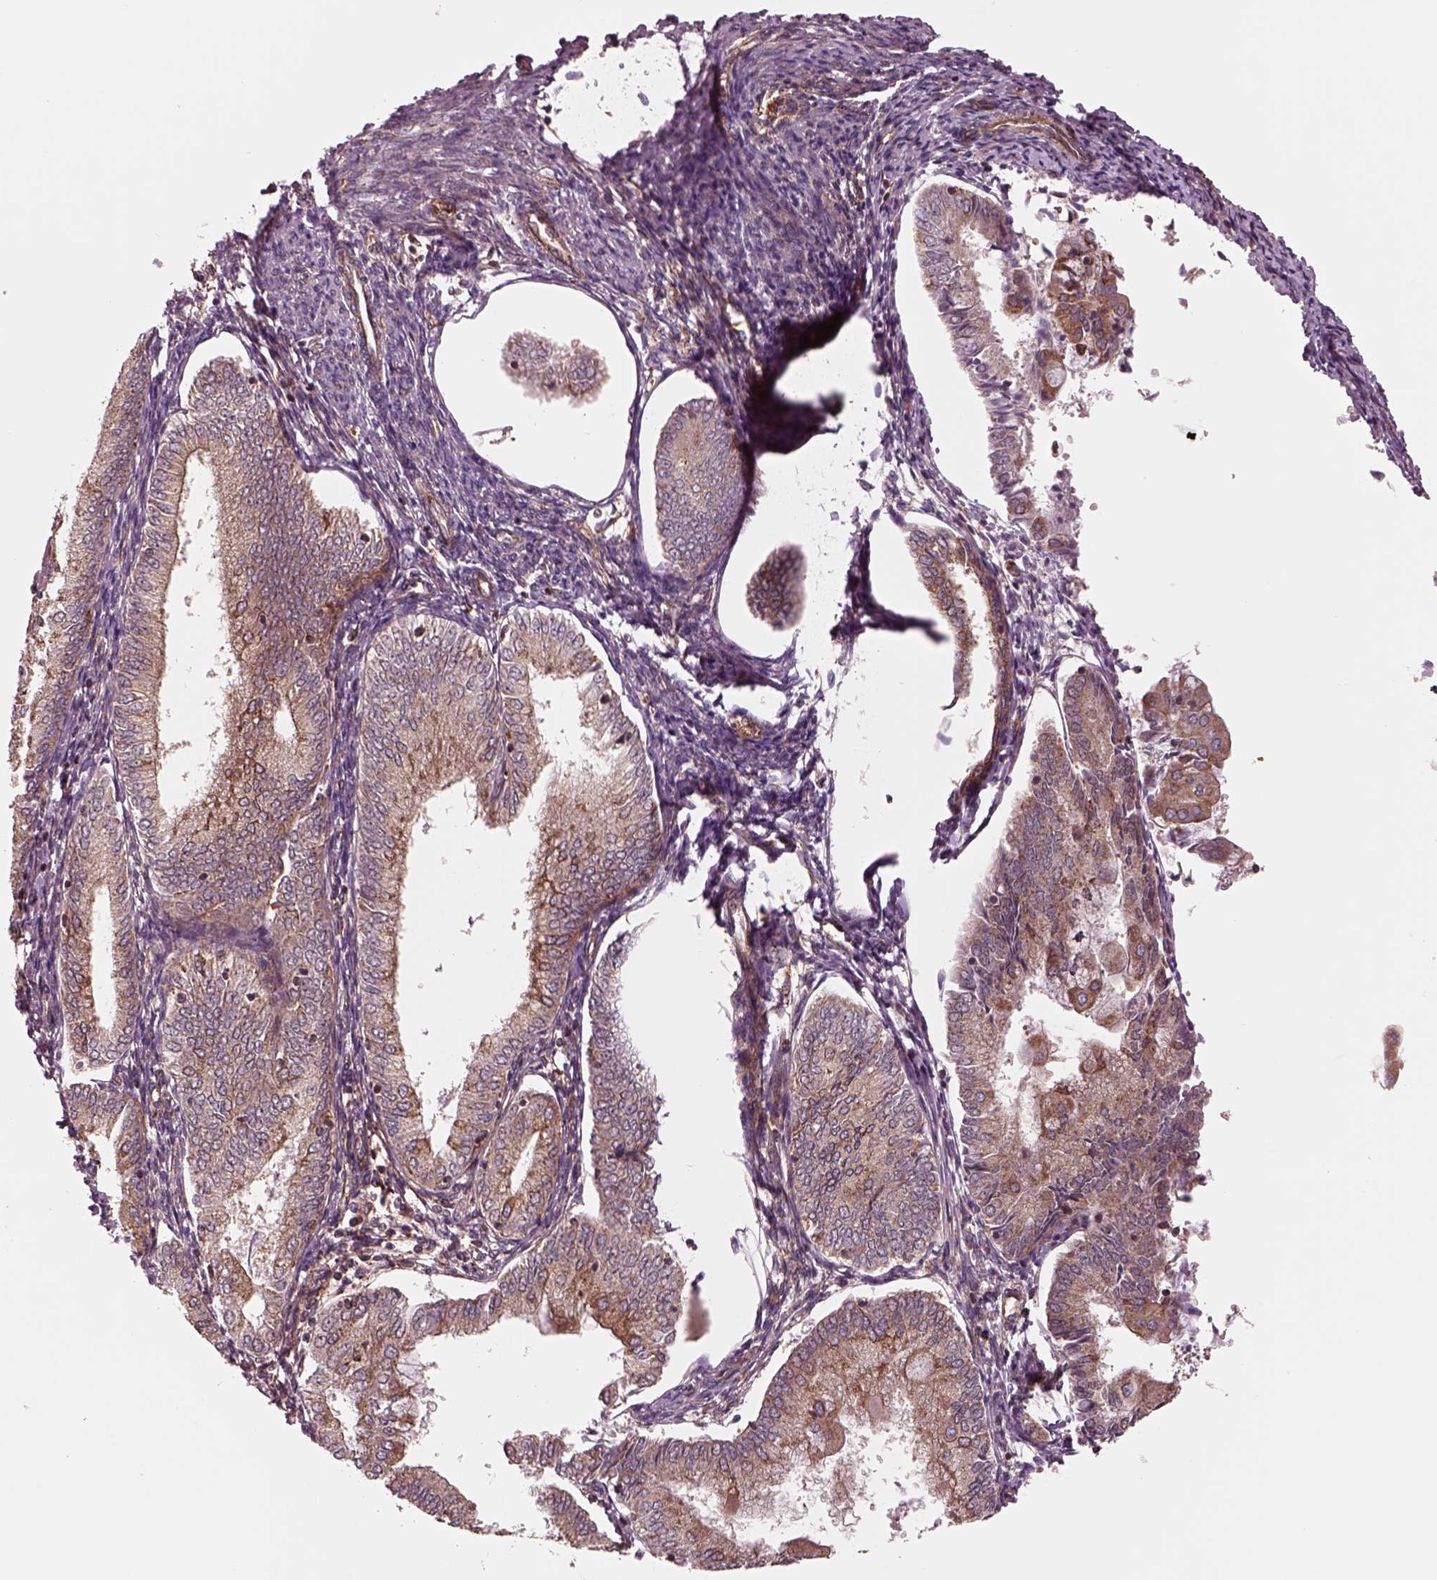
{"staining": {"intensity": "moderate", "quantity": "<25%", "location": "cytoplasmic/membranous"}, "tissue": "endometrial cancer", "cell_type": "Tumor cells", "image_type": "cancer", "snomed": [{"axis": "morphology", "description": "Adenocarcinoma, NOS"}, {"axis": "topography", "description": "Endometrium"}], "caption": "There is low levels of moderate cytoplasmic/membranous expression in tumor cells of endometrial cancer, as demonstrated by immunohistochemical staining (brown color).", "gene": "WASHC2A", "patient": {"sex": "female", "age": 55}}